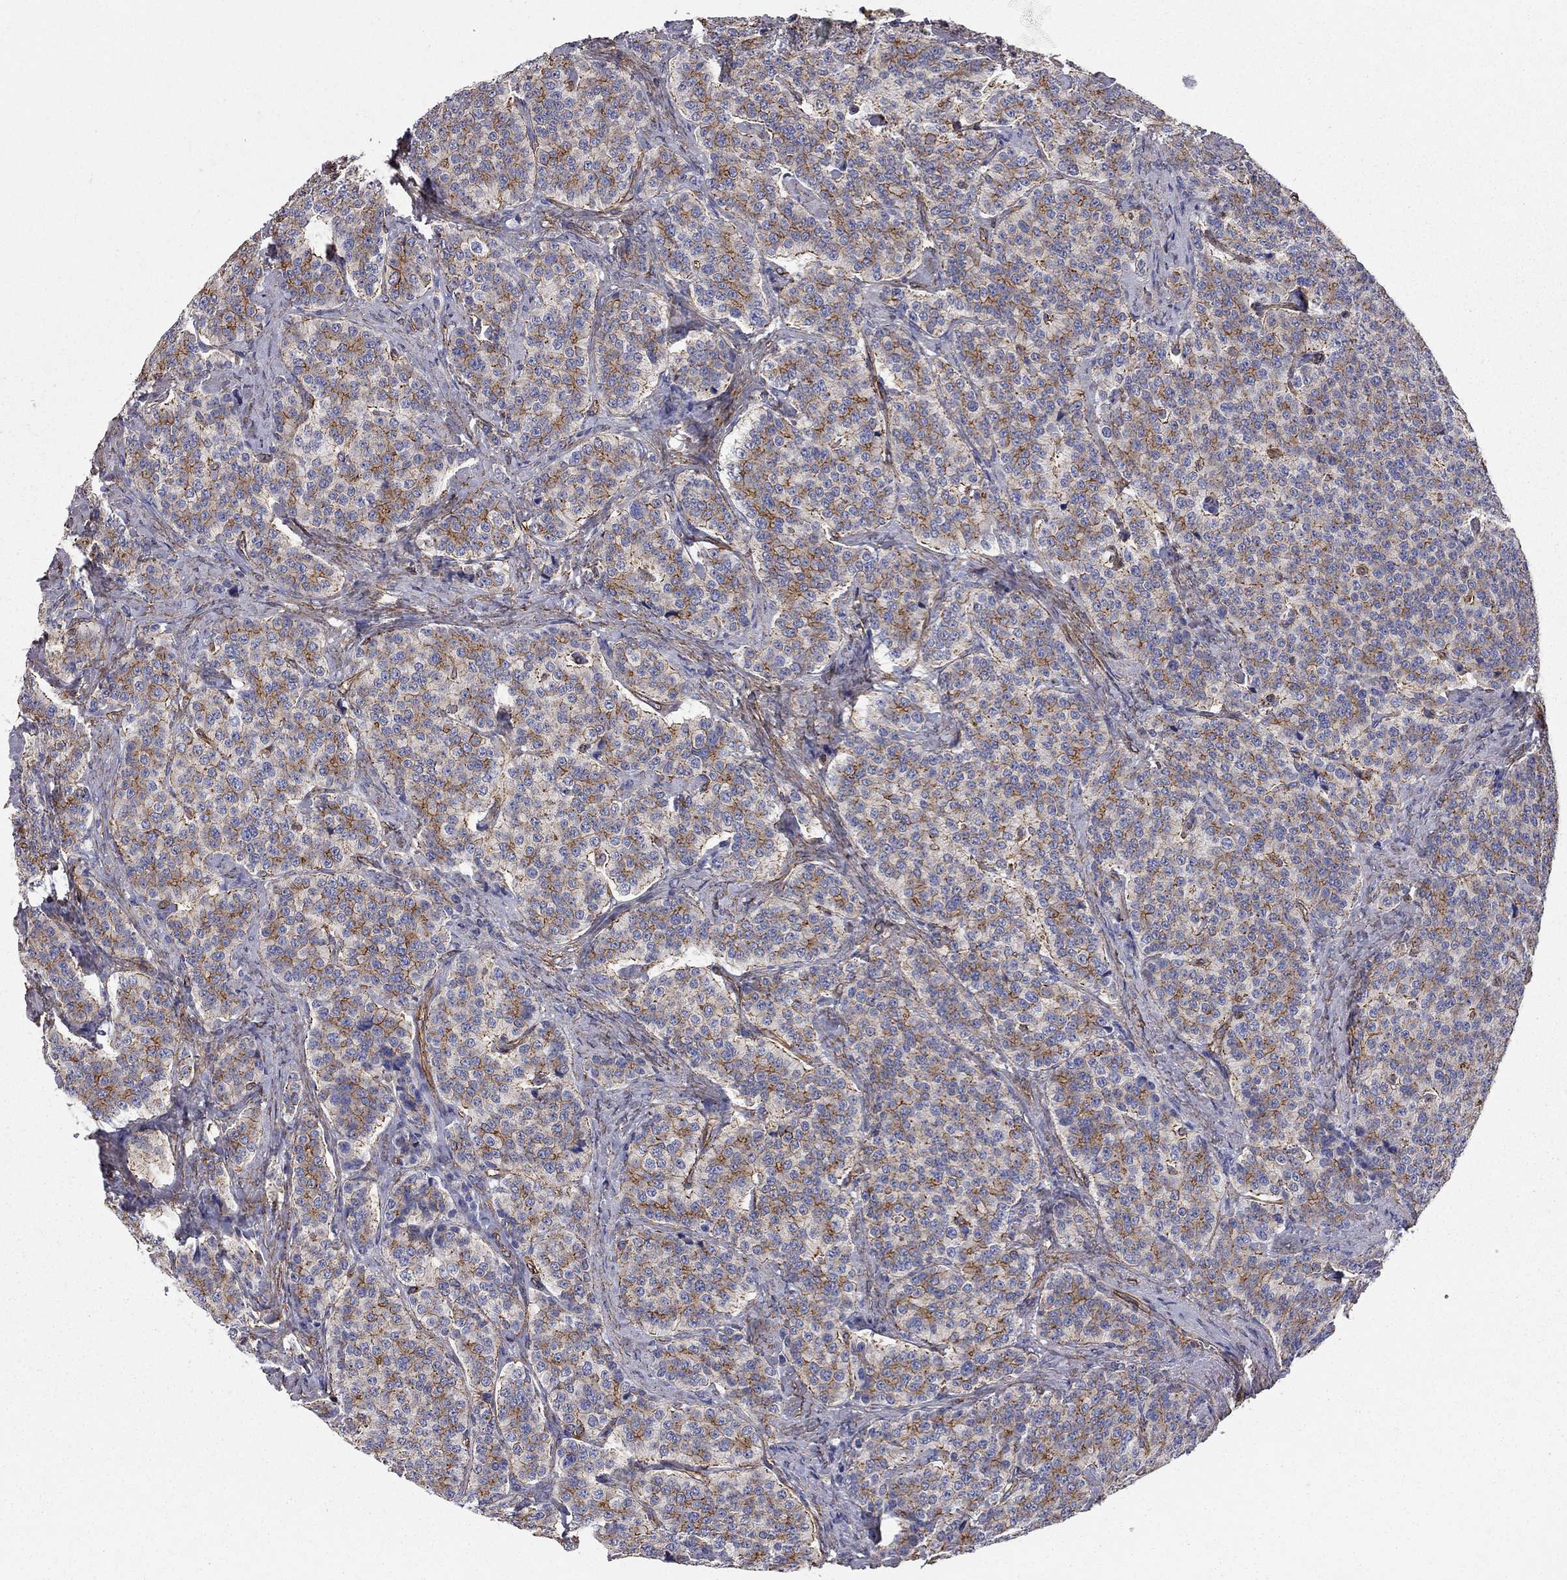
{"staining": {"intensity": "strong", "quantity": "25%-75%", "location": "cytoplasmic/membranous"}, "tissue": "carcinoid", "cell_type": "Tumor cells", "image_type": "cancer", "snomed": [{"axis": "morphology", "description": "Carcinoid, malignant, NOS"}, {"axis": "topography", "description": "Small intestine"}], "caption": "There is high levels of strong cytoplasmic/membranous positivity in tumor cells of carcinoid, as demonstrated by immunohistochemical staining (brown color).", "gene": "BICDL2", "patient": {"sex": "female", "age": 58}}